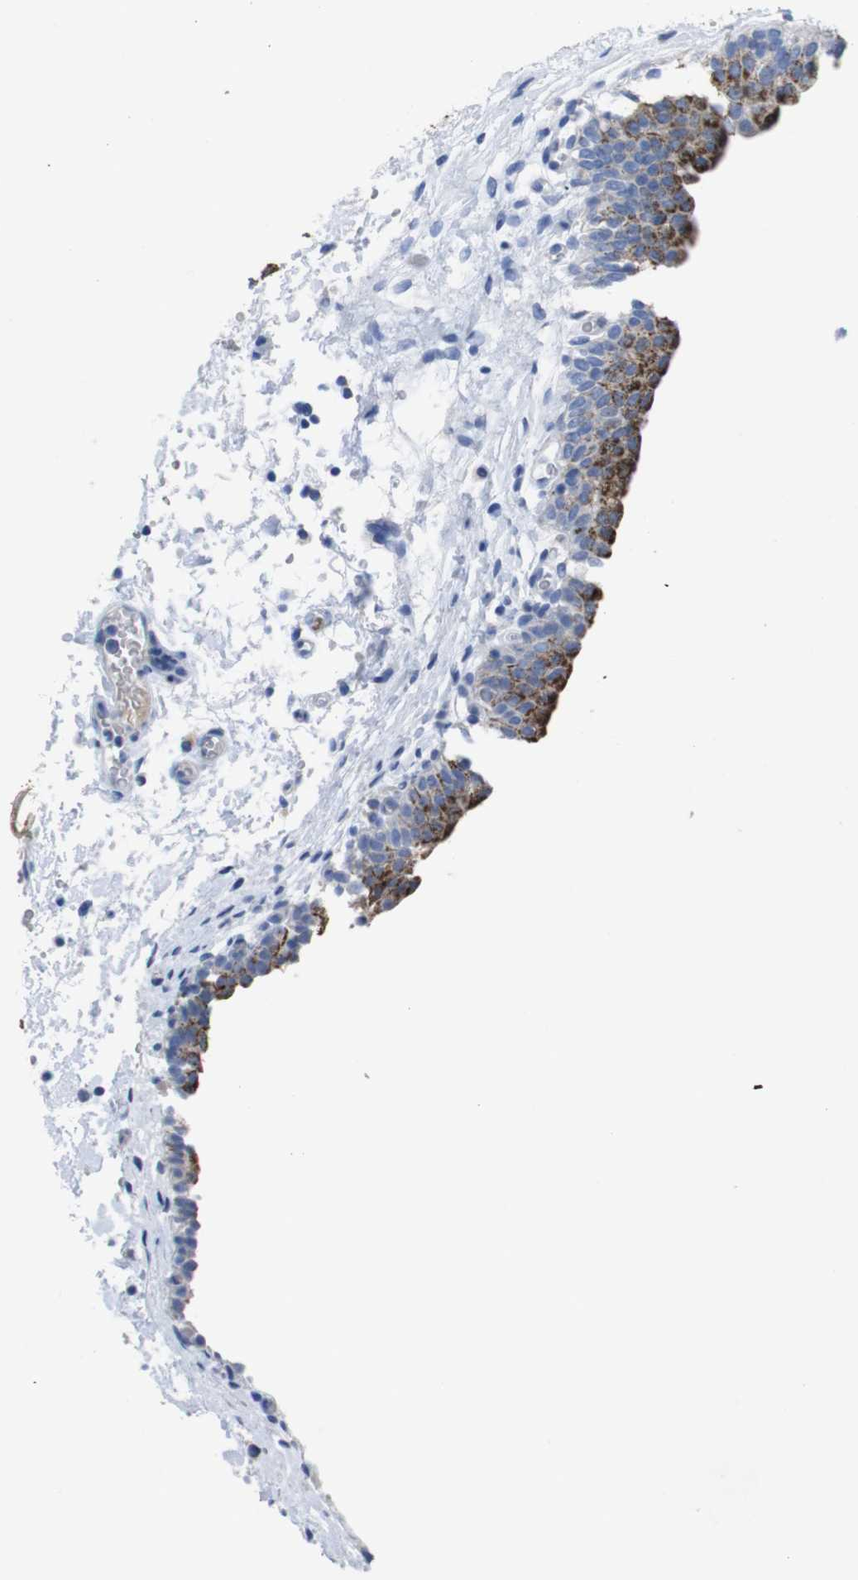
{"staining": {"intensity": "strong", "quantity": ">75%", "location": "cytoplasmic/membranous"}, "tissue": "urinary bladder", "cell_type": "Urothelial cells", "image_type": "normal", "snomed": [{"axis": "morphology", "description": "Normal tissue, NOS"}, {"axis": "topography", "description": "Urinary bladder"}], "caption": "A high-resolution micrograph shows IHC staining of unremarkable urinary bladder, which reveals strong cytoplasmic/membranous staining in about >75% of urothelial cells. (DAB = brown stain, brightfield microscopy at high magnification).", "gene": "GJB2", "patient": {"sex": "male", "age": 55}}